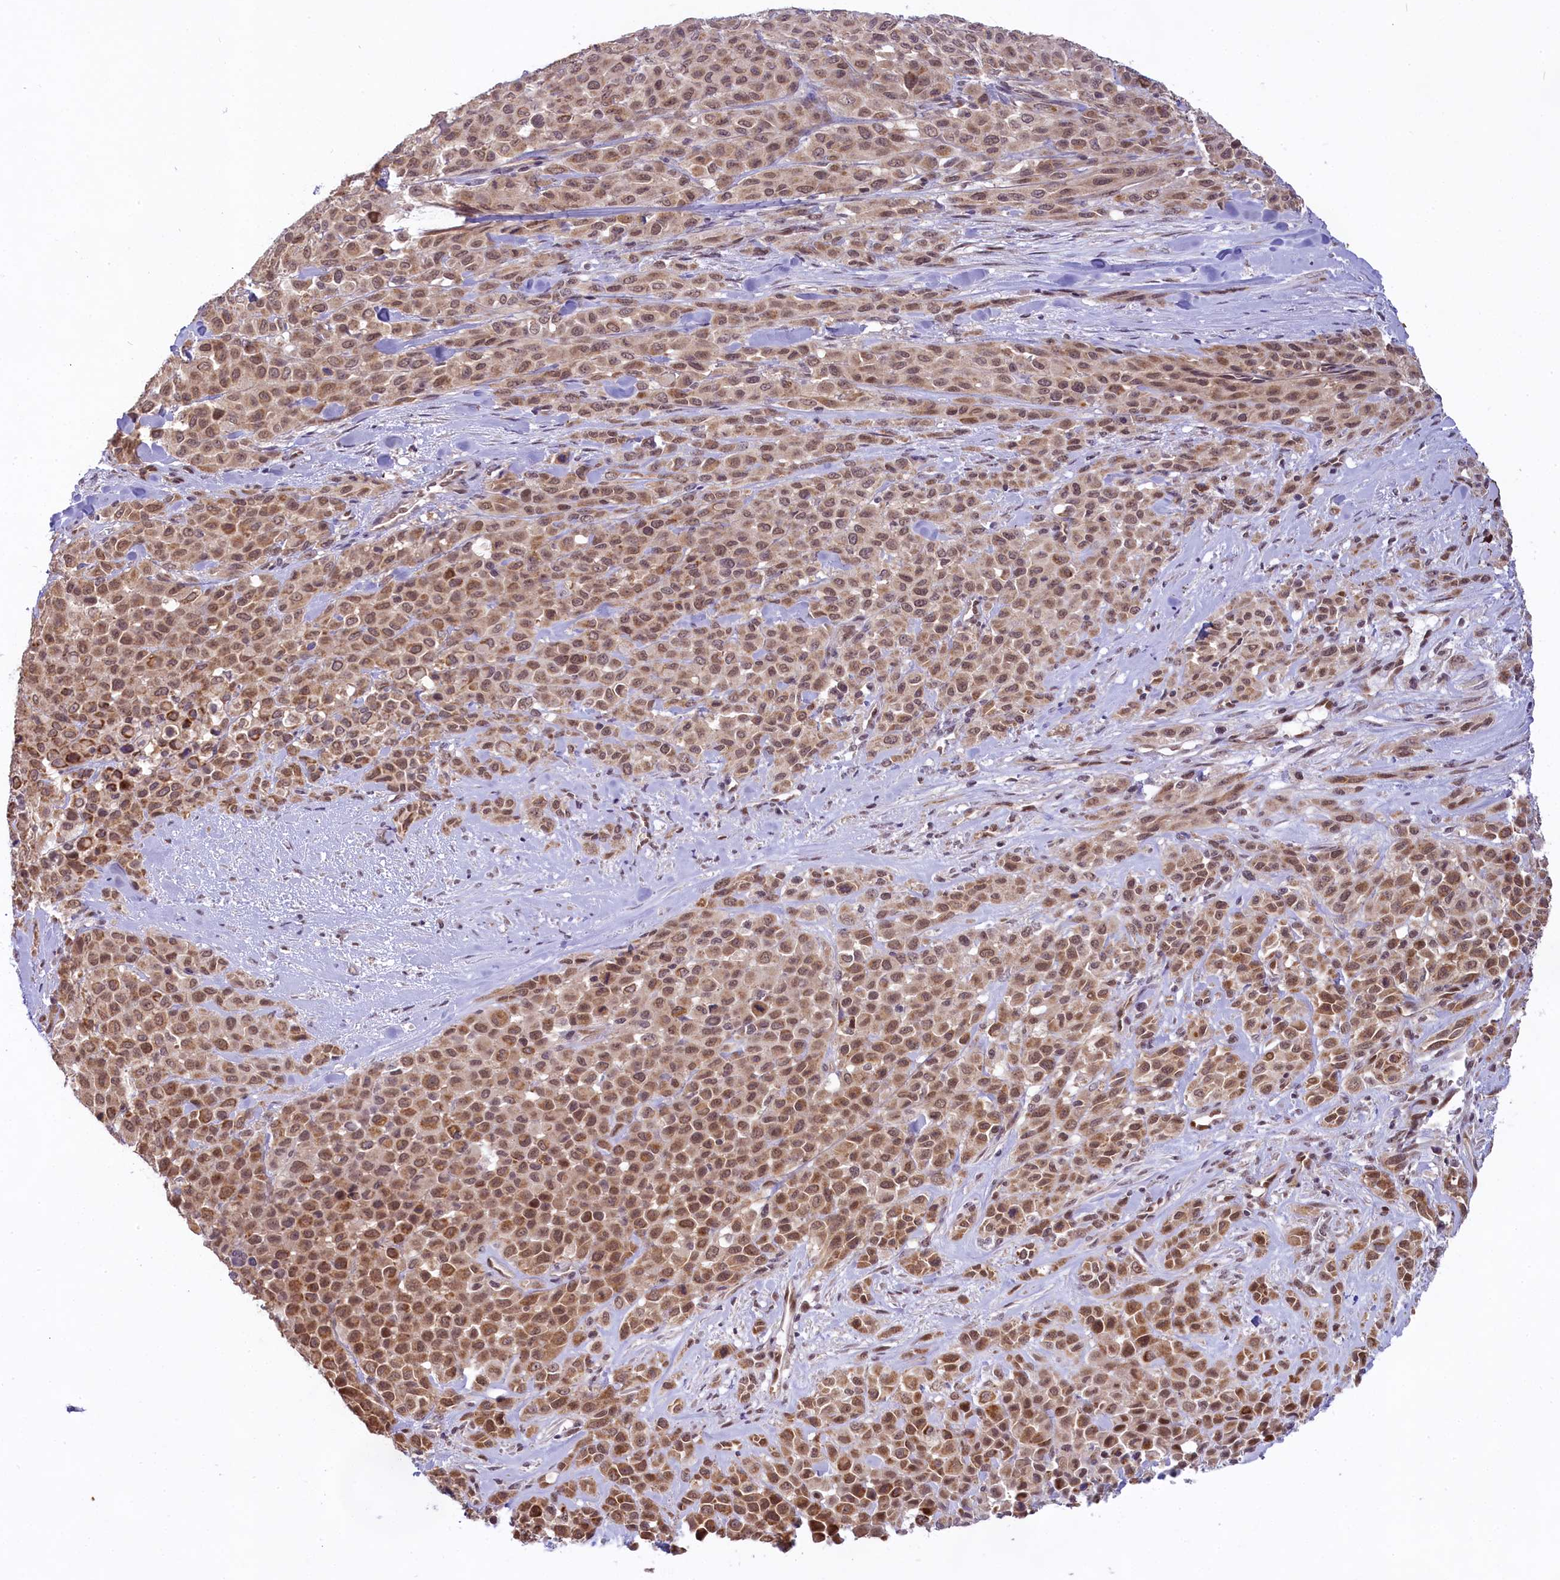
{"staining": {"intensity": "moderate", "quantity": ">75%", "location": "cytoplasmic/membranous,nuclear"}, "tissue": "melanoma", "cell_type": "Tumor cells", "image_type": "cancer", "snomed": [{"axis": "morphology", "description": "Malignant melanoma, Metastatic site"}, {"axis": "topography", "description": "Skin"}], "caption": "Protein expression analysis of human malignant melanoma (metastatic site) reveals moderate cytoplasmic/membranous and nuclear positivity in approximately >75% of tumor cells.", "gene": "CARD8", "patient": {"sex": "female", "age": 81}}